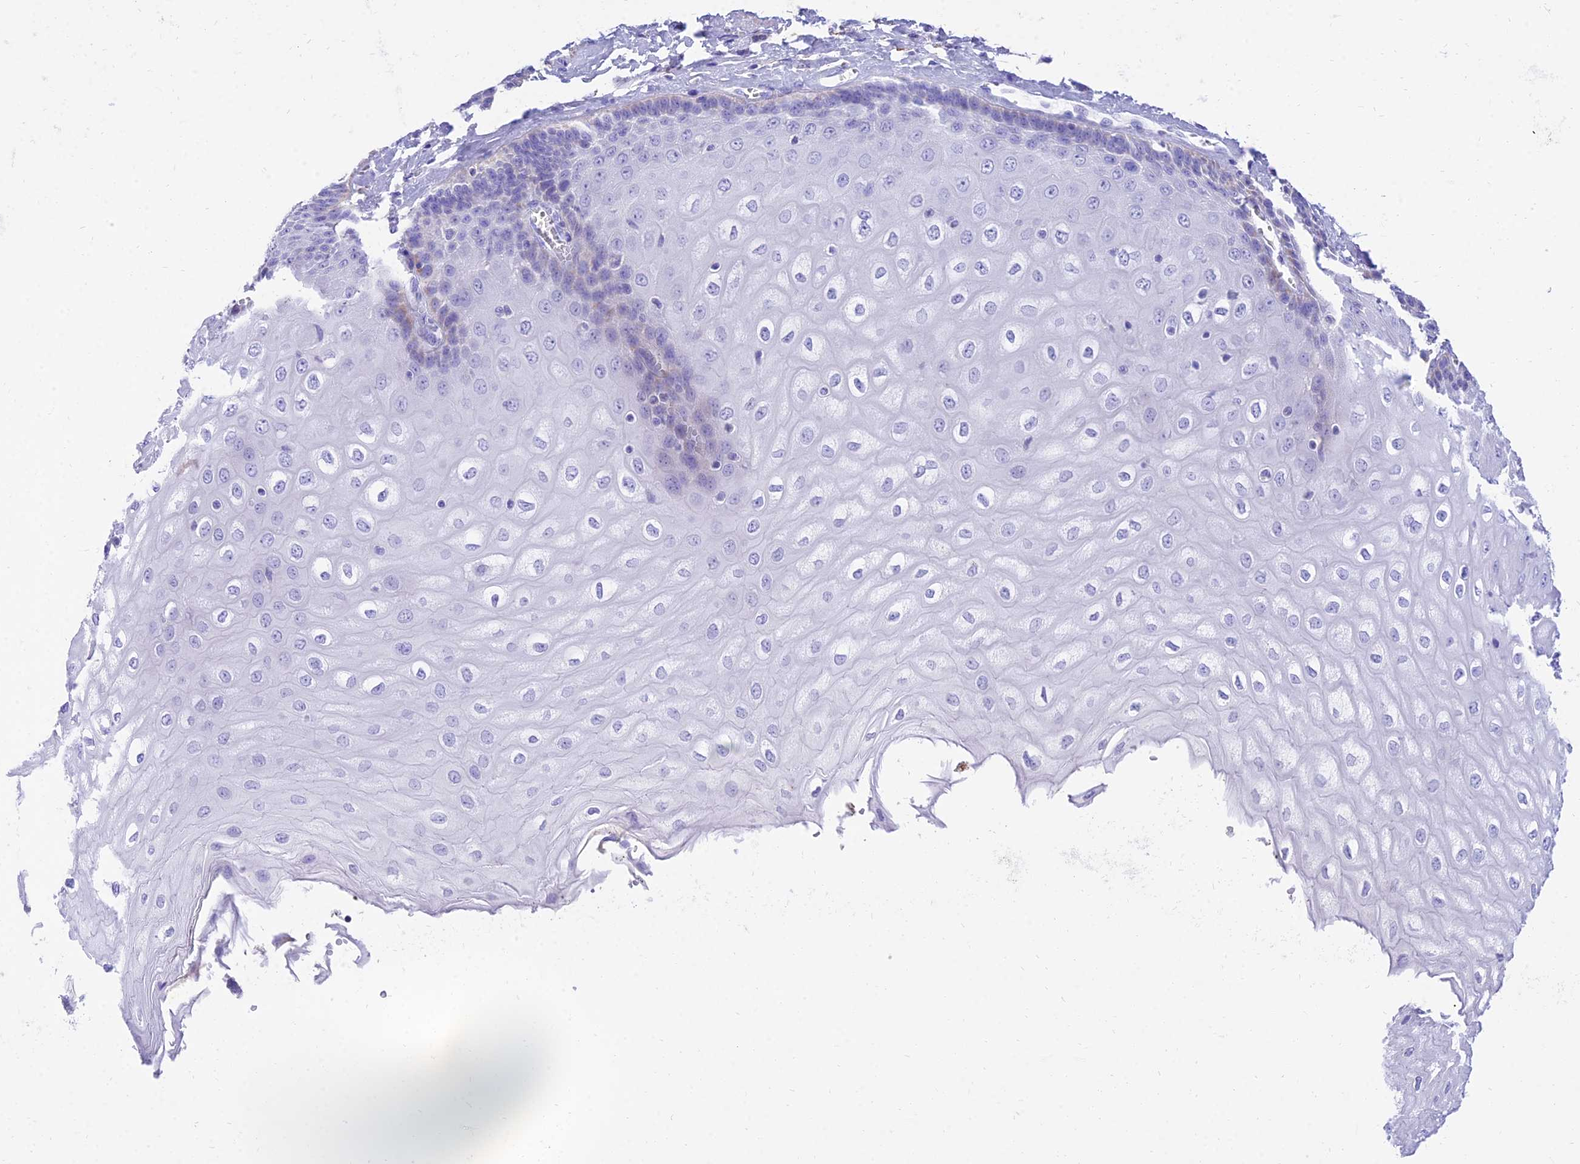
{"staining": {"intensity": "negative", "quantity": "none", "location": "none"}, "tissue": "esophagus", "cell_type": "Squamous epithelial cells", "image_type": "normal", "snomed": [{"axis": "morphology", "description": "Normal tissue, NOS"}, {"axis": "topography", "description": "Esophagus"}], "caption": "The immunohistochemistry image has no significant staining in squamous epithelial cells of esophagus.", "gene": "PKN3", "patient": {"sex": "male", "age": 60}}